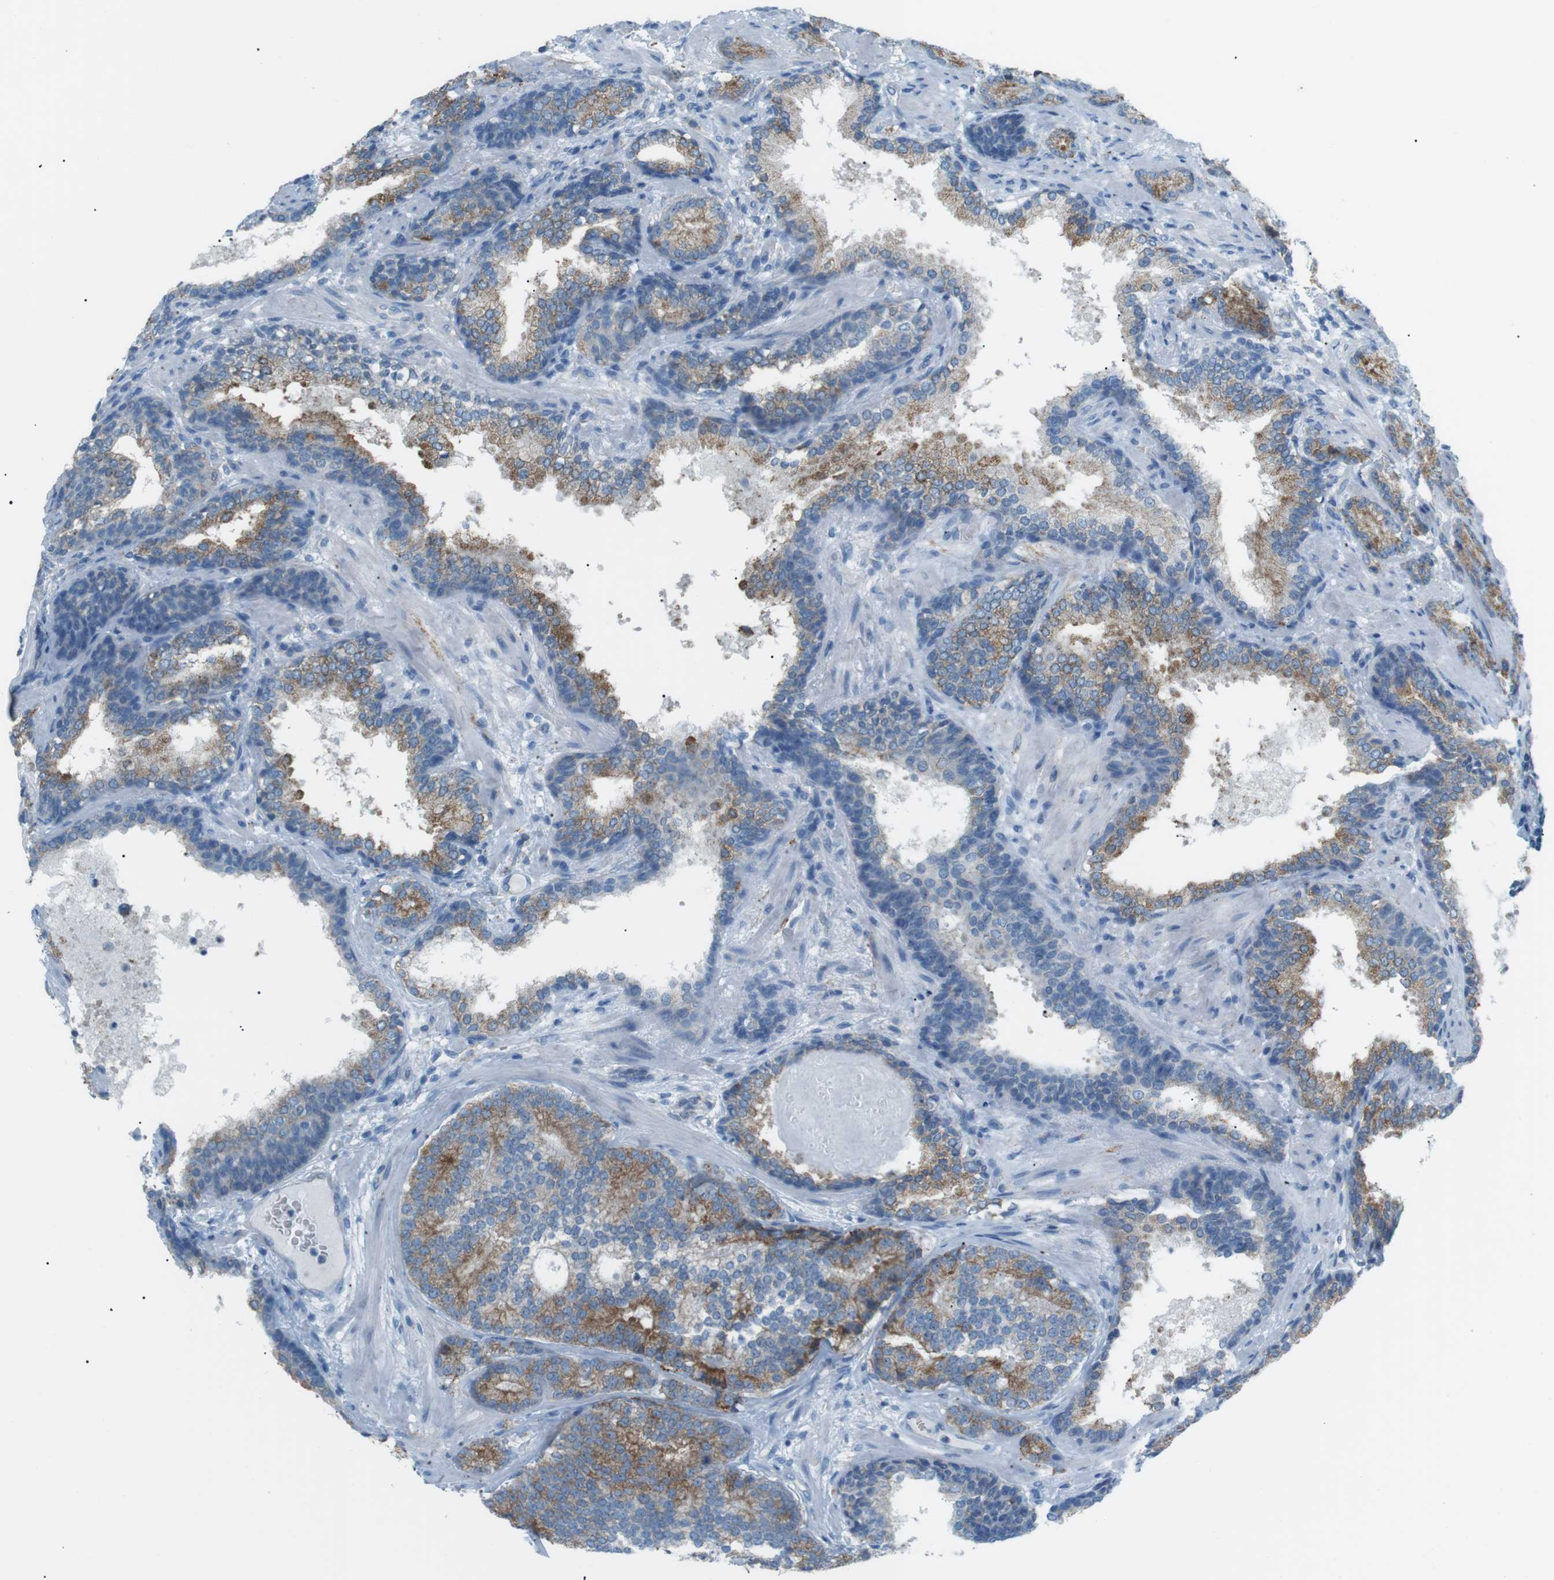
{"staining": {"intensity": "moderate", "quantity": ">75%", "location": "cytoplasmic/membranous"}, "tissue": "prostate cancer", "cell_type": "Tumor cells", "image_type": "cancer", "snomed": [{"axis": "morphology", "description": "Adenocarcinoma, High grade"}, {"axis": "topography", "description": "Prostate"}], "caption": "Tumor cells exhibit moderate cytoplasmic/membranous expression in approximately >75% of cells in prostate cancer (high-grade adenocarcinoma).", "gene": "VAMP1", "patient": {"sex": "male", "age": 61}}